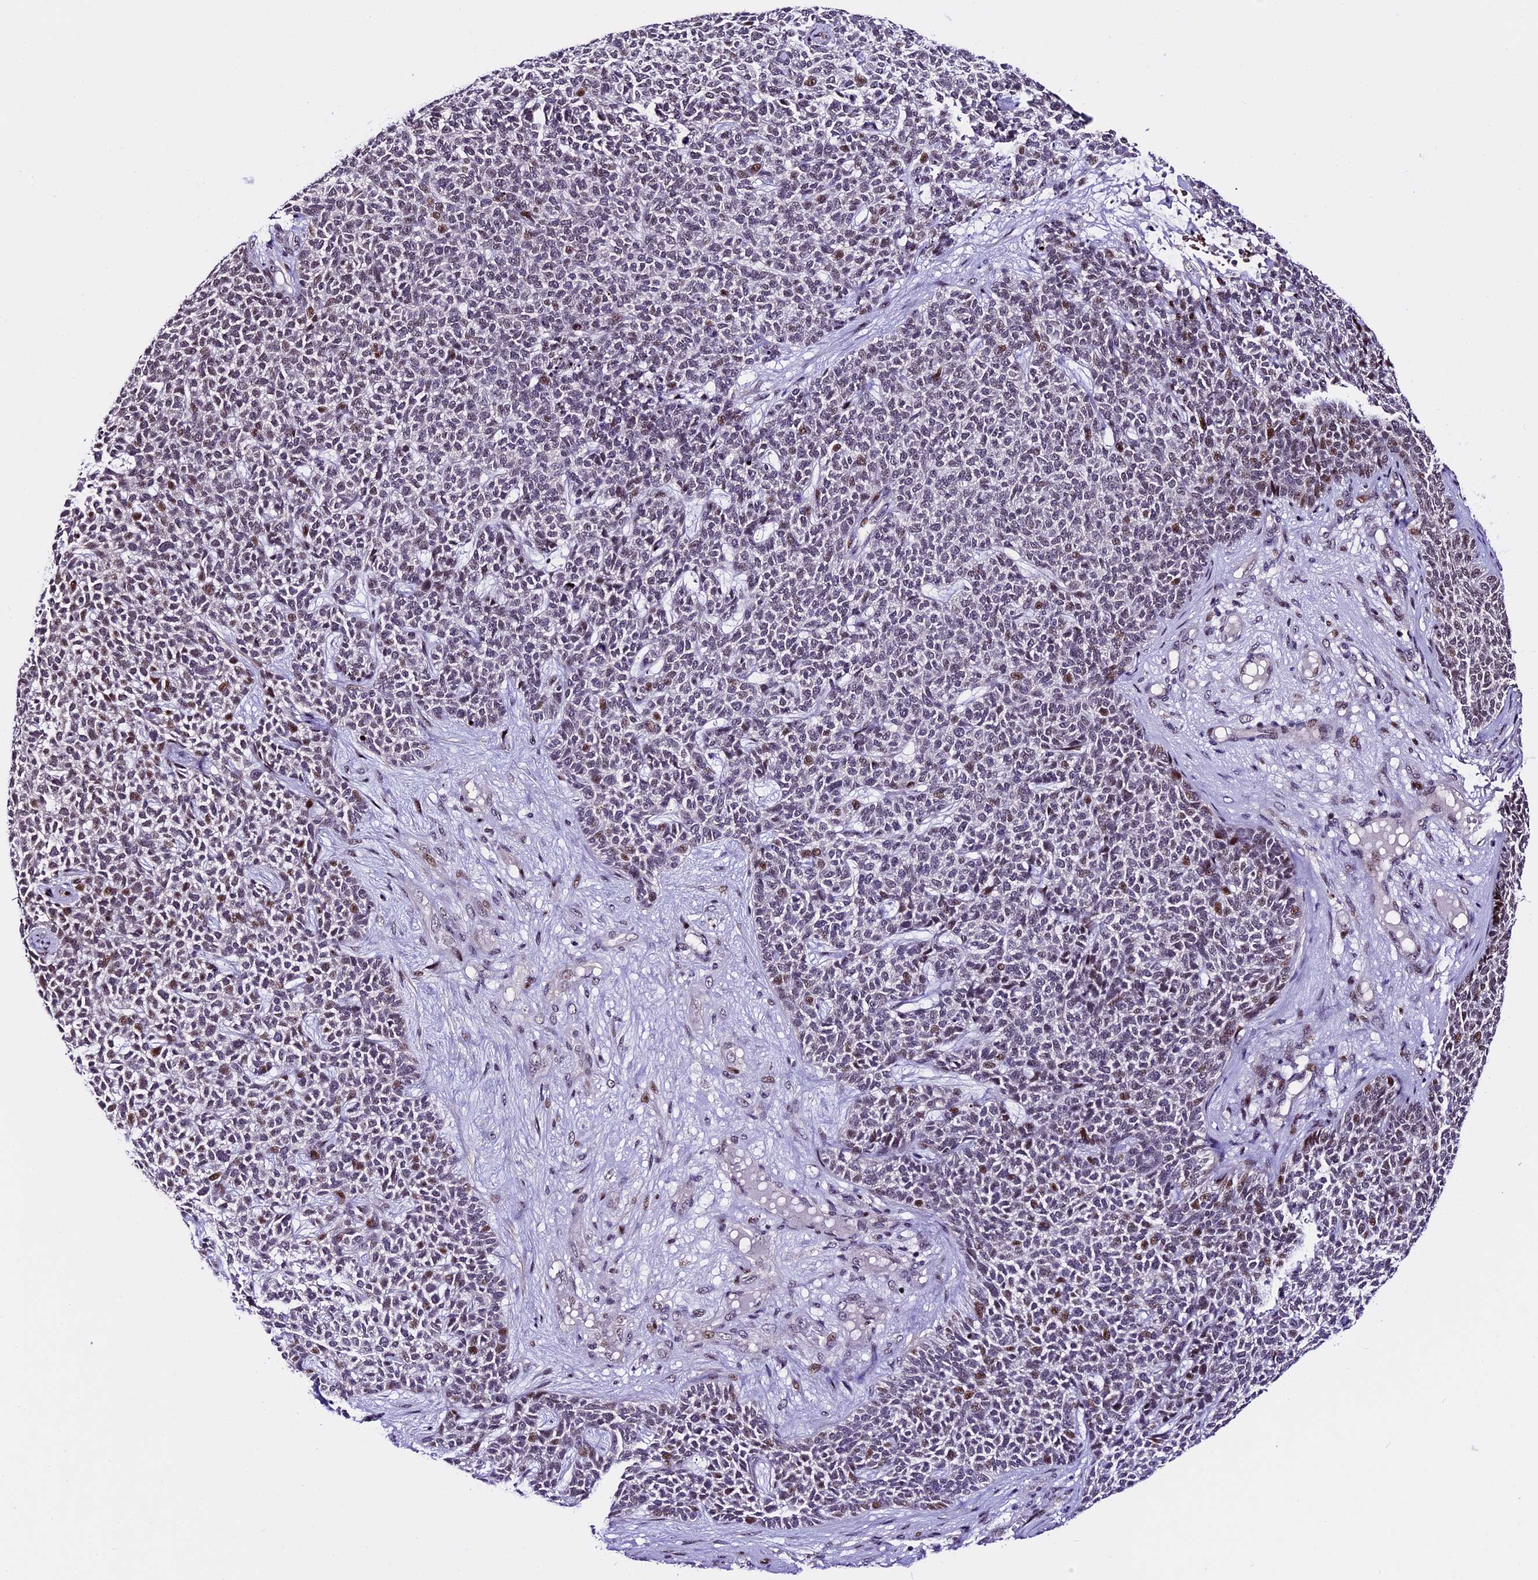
{"staining": {"intensity": "moderate", "quantity": "<25%", "location": "nuclear"}, "tissue": "skin cancer", "cell_type": "Tumor cells", "image_type": "cancer", "snomed": [{"axis": "morphology", "description": "Basal cell carcinoma"}, {"axis": "topography", "description": "Skin"}], "caption": "This is a histology image of immunohistochemistry staining of skin basal cell carcinoma, which shows moderate expression in the nuclear of tumor cells.", "gene": "TCP11L2", "patient": {"sex": "female", "age": 84}}